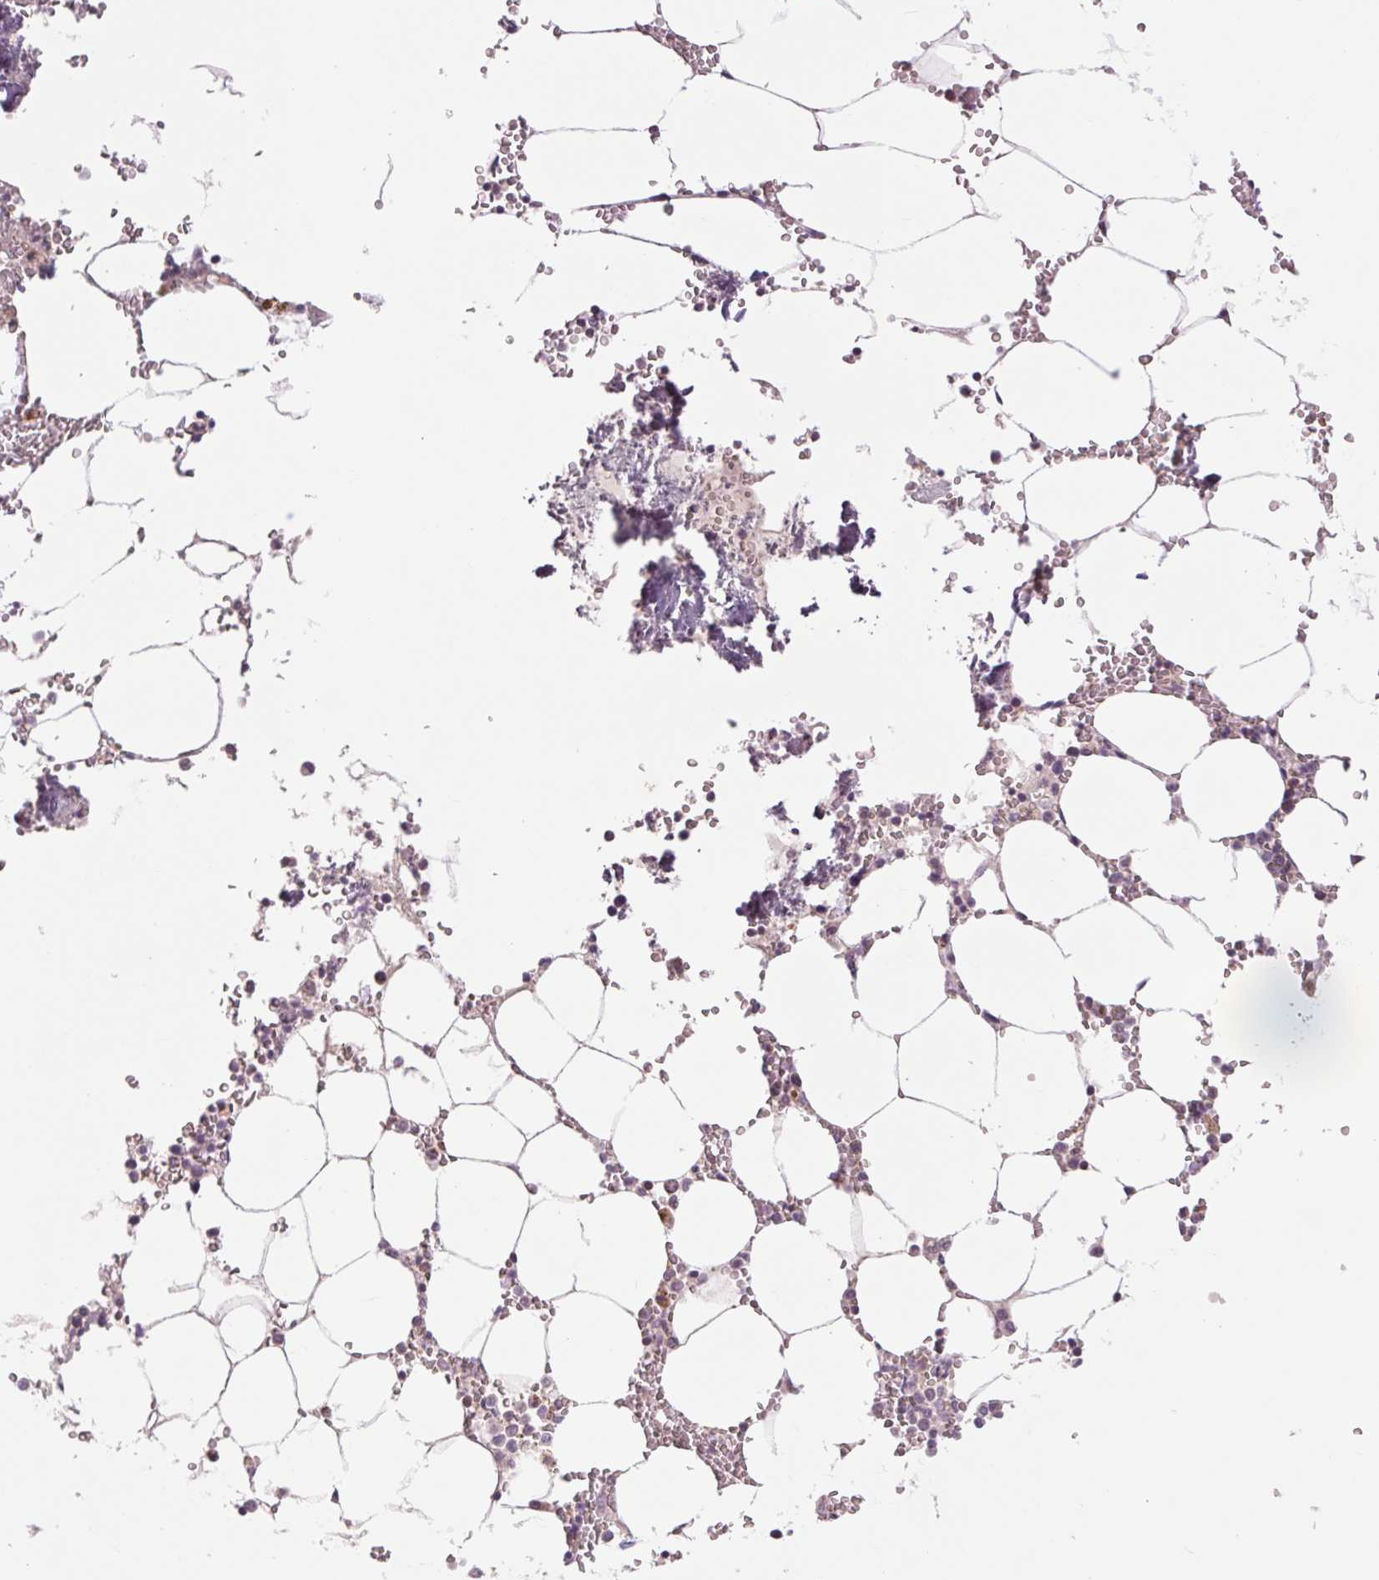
{"staining": {"intensity": "negative", "quantity": "none", "location": "none"}, "tissue": "bone marrow", "cell_type": "Hematopoietic cells", "image_type": "normal", "snomed": [{"axis": "morphology", "description": "Normal tissue, NOS"}, {"axis": "topography", "description": "Bone marrow"}], "caption": "A photomicrograph of bone marrow stained for a protein reveals no brown staining in hematopoietic cells. (DAB (3,3'-diaminobenzidine) IHC visualized using brightfield microscopy, high magnification).", "gene": "COX6A1", "patient": {"sex": "male", "age": 54}}